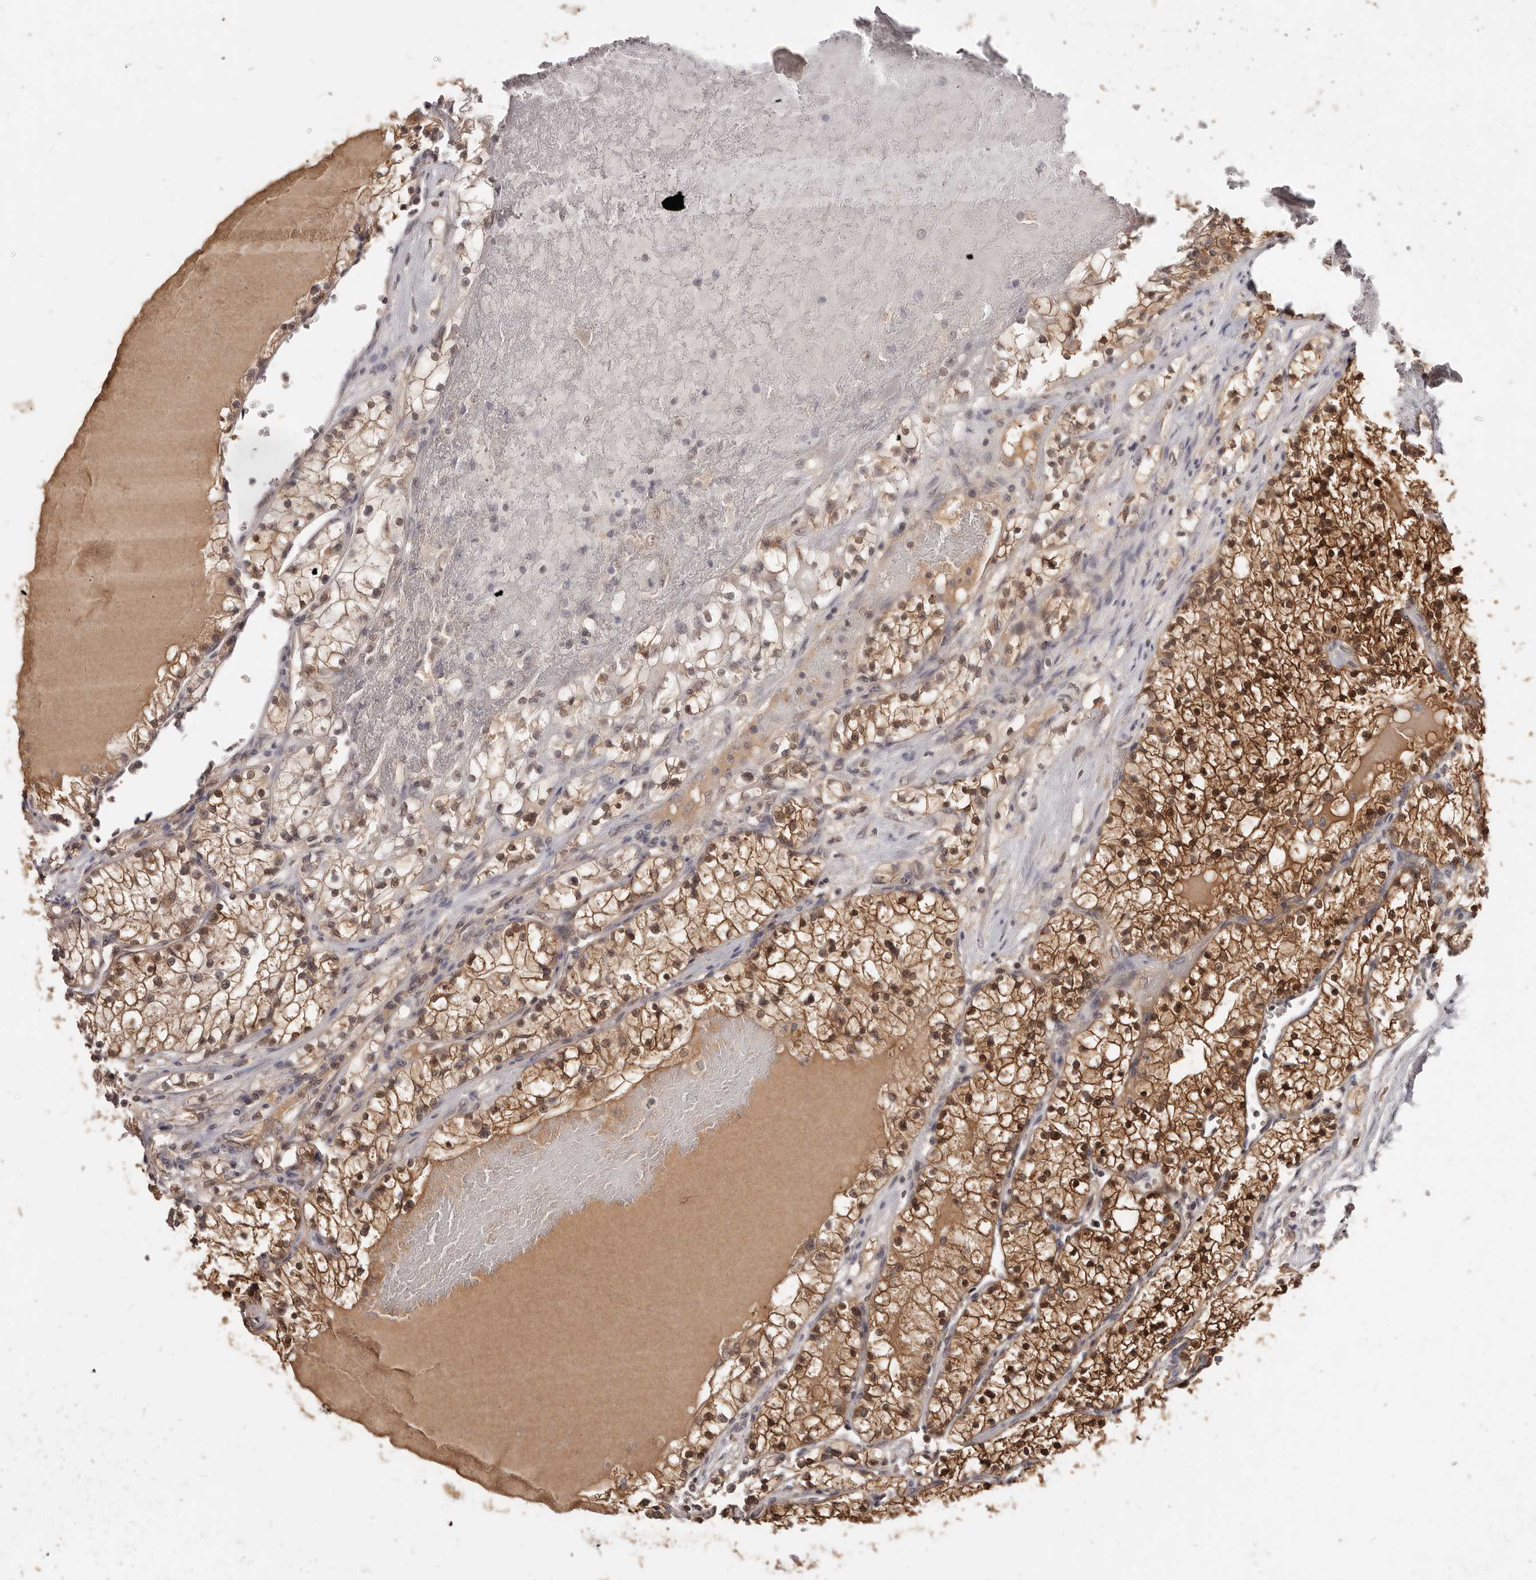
{"staining": {"intensity": "strong", "quantity": ">75%", "location": "cytoplasmic/membranous,nuclear"}, "tissue": "renal cancer", "cell_type": "Tumor cells", "image_type": "cancer", "snomed": [{"axis": "morphology", "description": "Normal tissue, NOS"}, {"axis": "morphology", "description": "Adenocarcinoma, NOS"}, {"axis": "topography", "description": "Kidney"}], "caption": "Immunohistochemical staining of human renal adenocarcinoma demonstrates high levels of strong cytoplasmic/membranous and nuclear staining in approximately >75% of tumor cells. The staining is performed using DAB brown chromogen to label protein expression. The nuclei are counter-stained blue using hematoxylin.", "gene": "TSPAN13", "patient": {"sex": "male", "age": 68}}